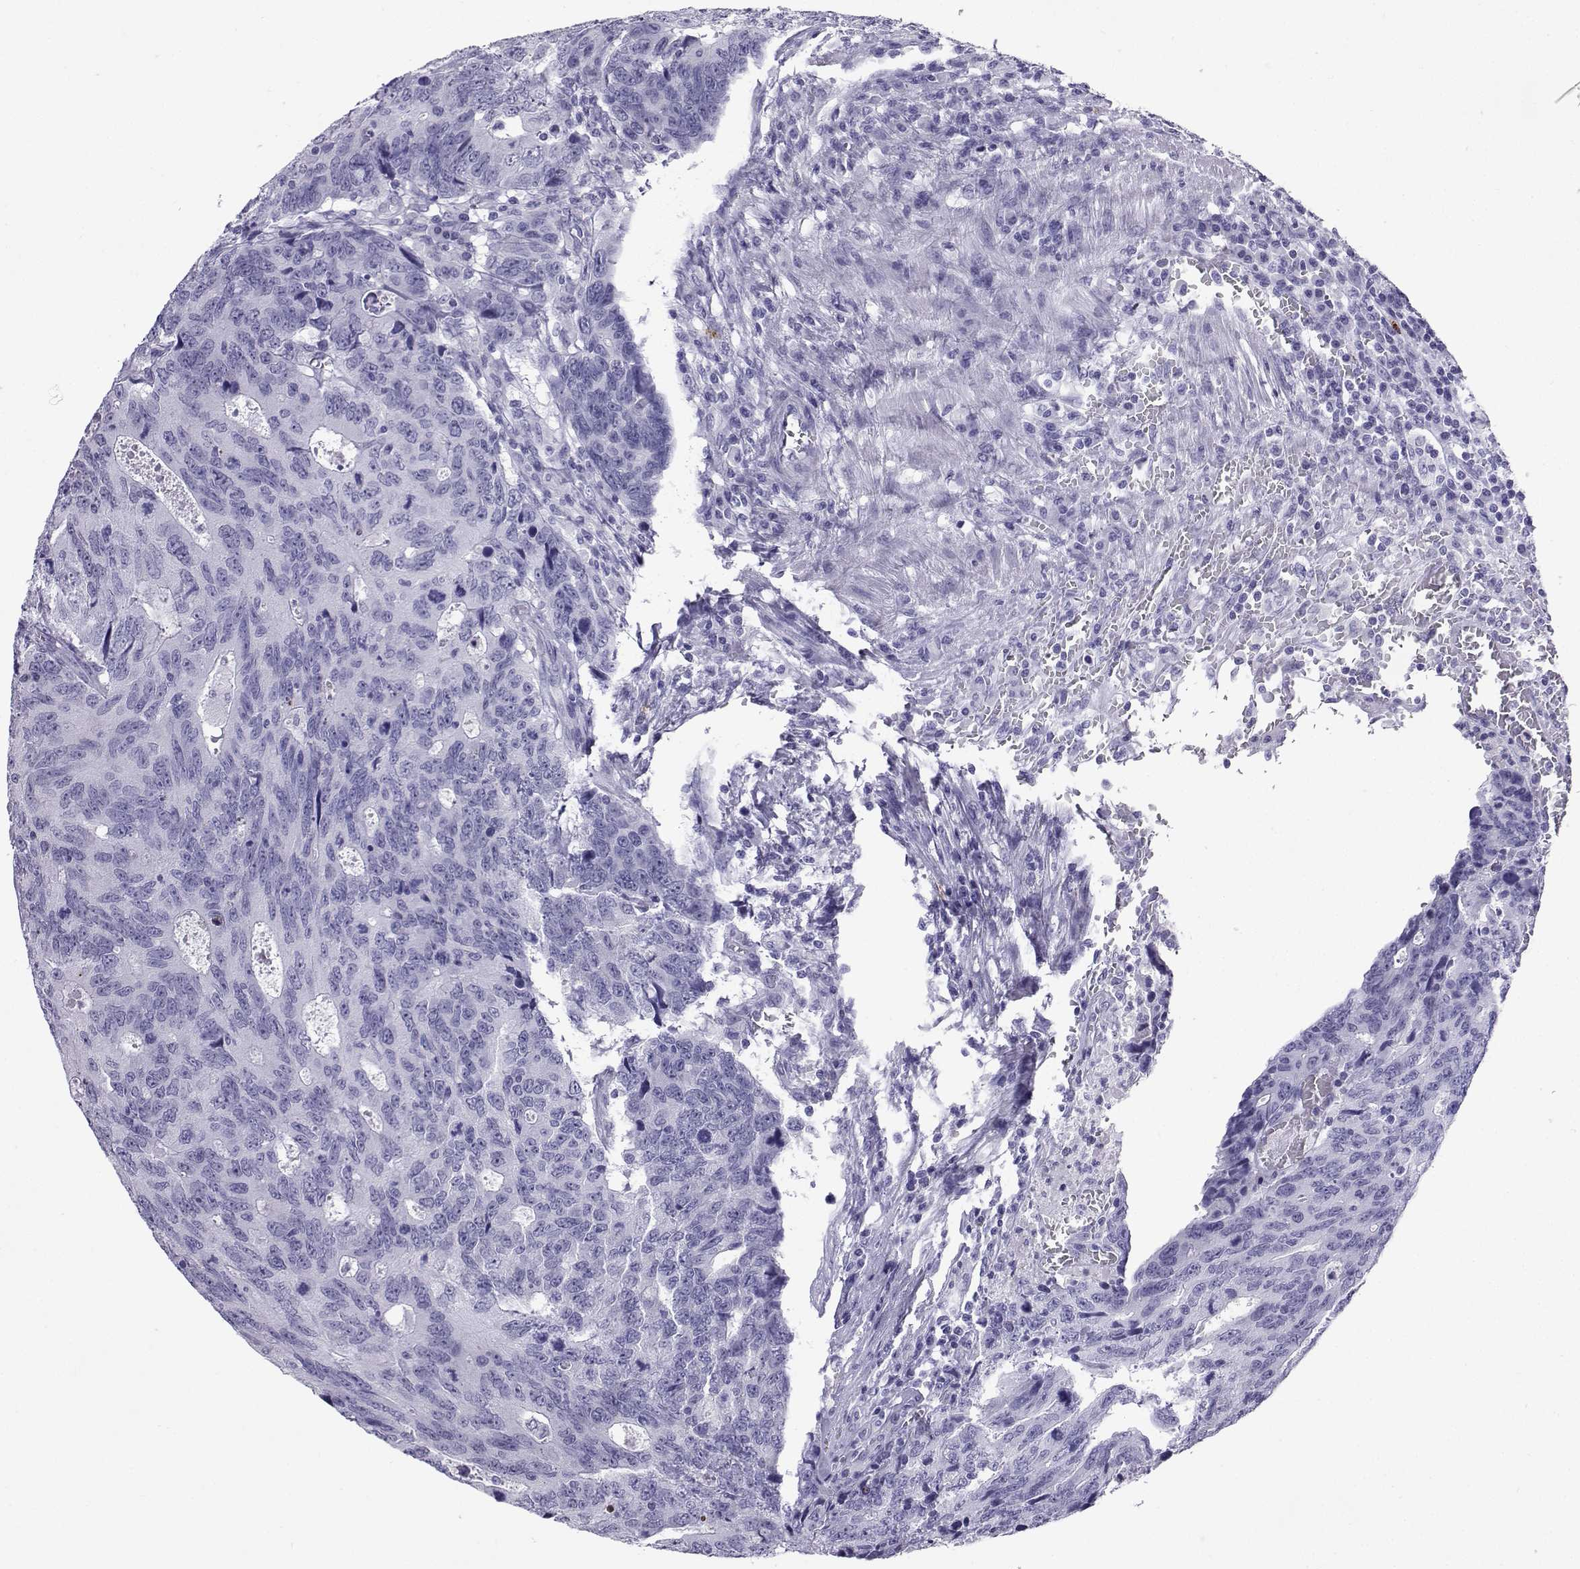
{"staining": {"intensity": "negative", "quantity": "none", "location": "none"}, "tissue": "colorectal cancer", "cell_type": "Tumor cells", "image_type": "cancer", "snomed": [{"axis": "morphology", "description": "Adenocarcinoma, NOS"}, {"axis": "topography", "description": "Colon"}], "caption": "IHC image of neoplastic tissue: colorectal adenocarcinoma stained with DAB (3,3'-diaminobenzidine) shows no significant protein expression in tumor cells.", "gene": "SLC18A2", "patient": {"sex": "female", "age": 77}}